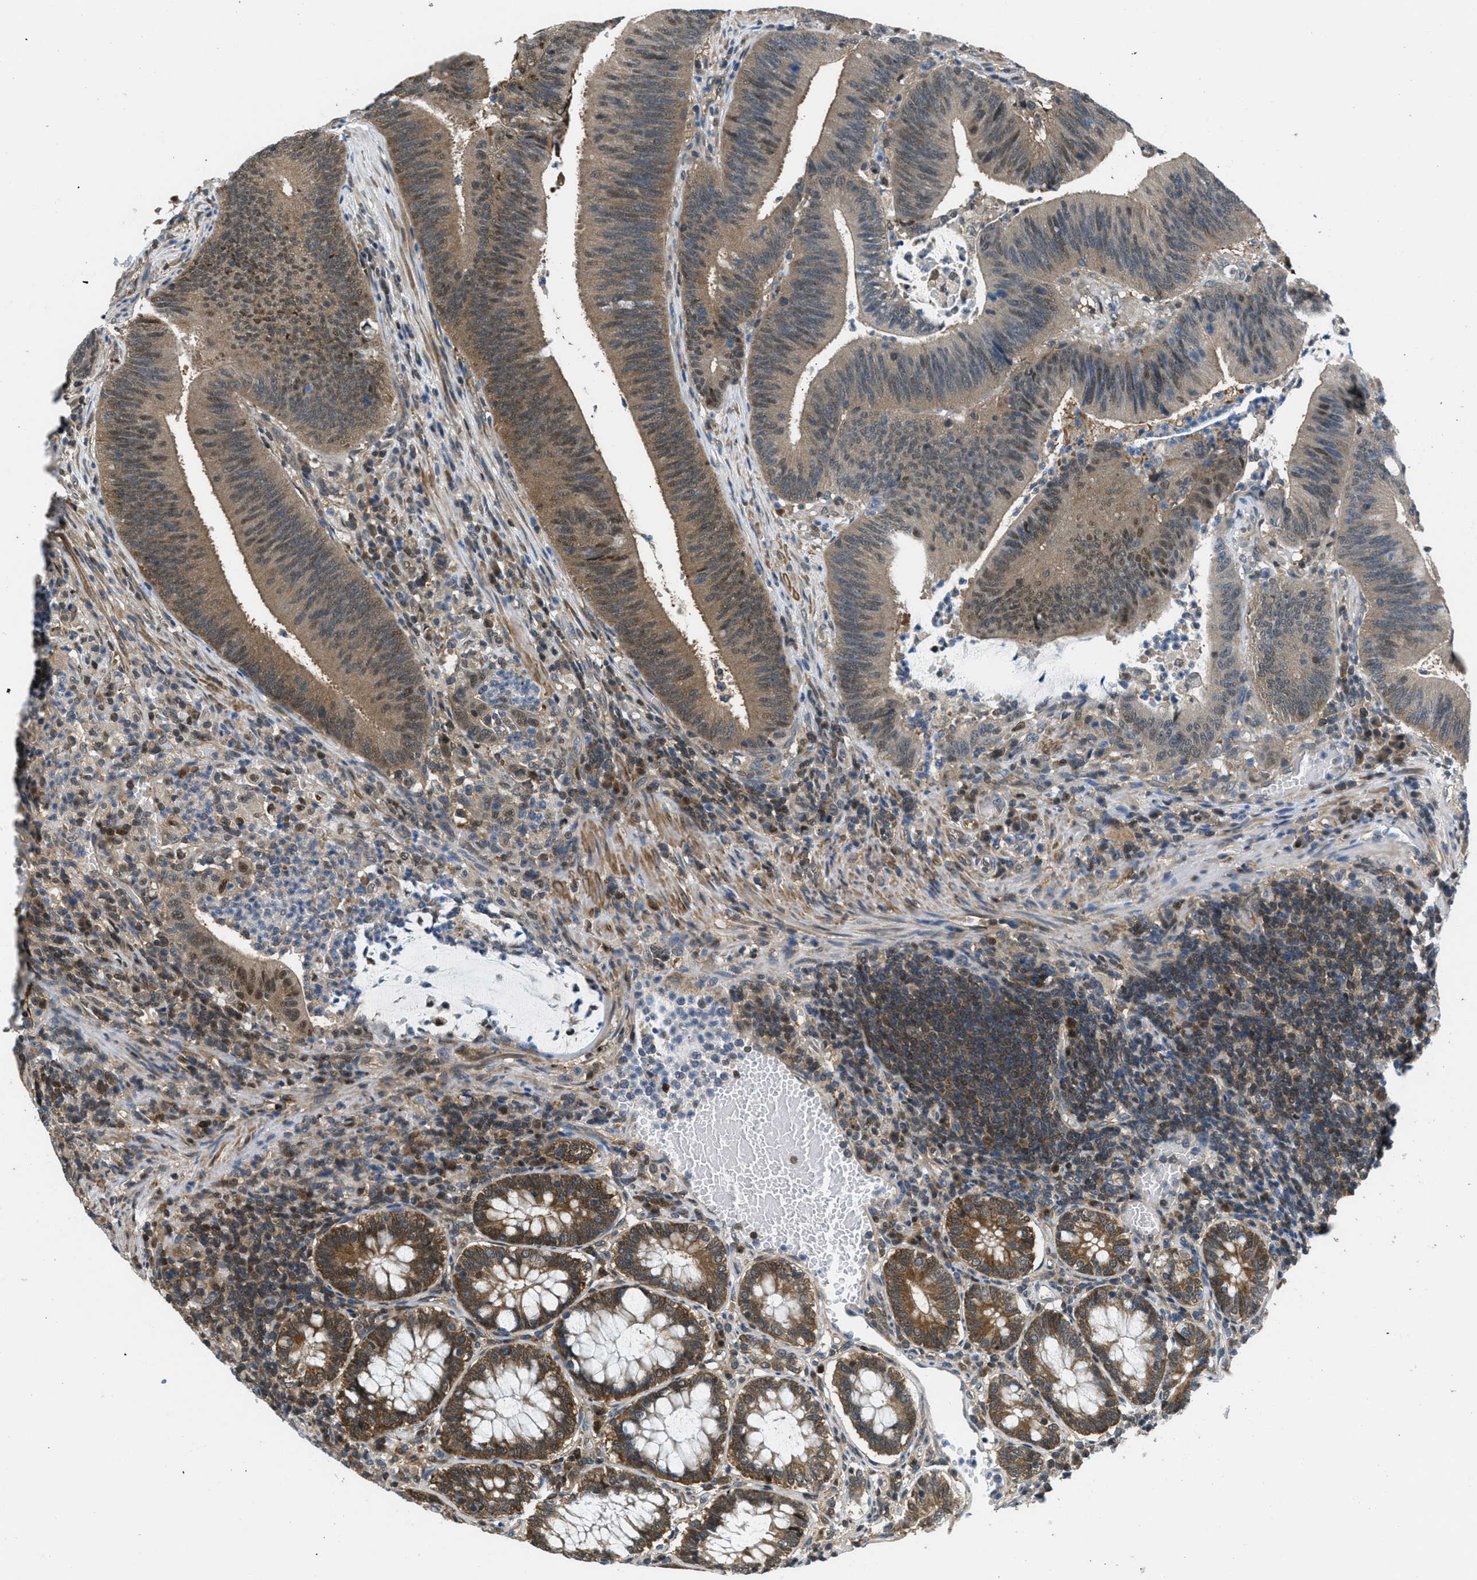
{"staining": {"intensity": "moderate", "quantity": ">75%", "location": "cytoplasmic/membranous,nuclear"}, "tissue": "colorectal cancer", "cell_type": "Tumor cells", "image_type": "cancer", "snomed": [{"axis": "morphology", "description": "Normal tissue, NOS"}, {"axis": "morphology", "description": "Adenocarcinoma, NOS"}, {"axis": "topography", "description": "Rectum"}], "caption": "Adenocarcinoma (colorectal) stained with immunohistochemistry exhibits moderate cytoplasmic/membranous and nuclear expression in about >75% of tumor cells. The staining was performed using DAB to visualize the protein expression in brown, while the nuclei were stained in blue with hematoxylin (Magnification: 20x).", "gene": "PIP5K1C", "patient": {"sex": "female", "age": 66}}